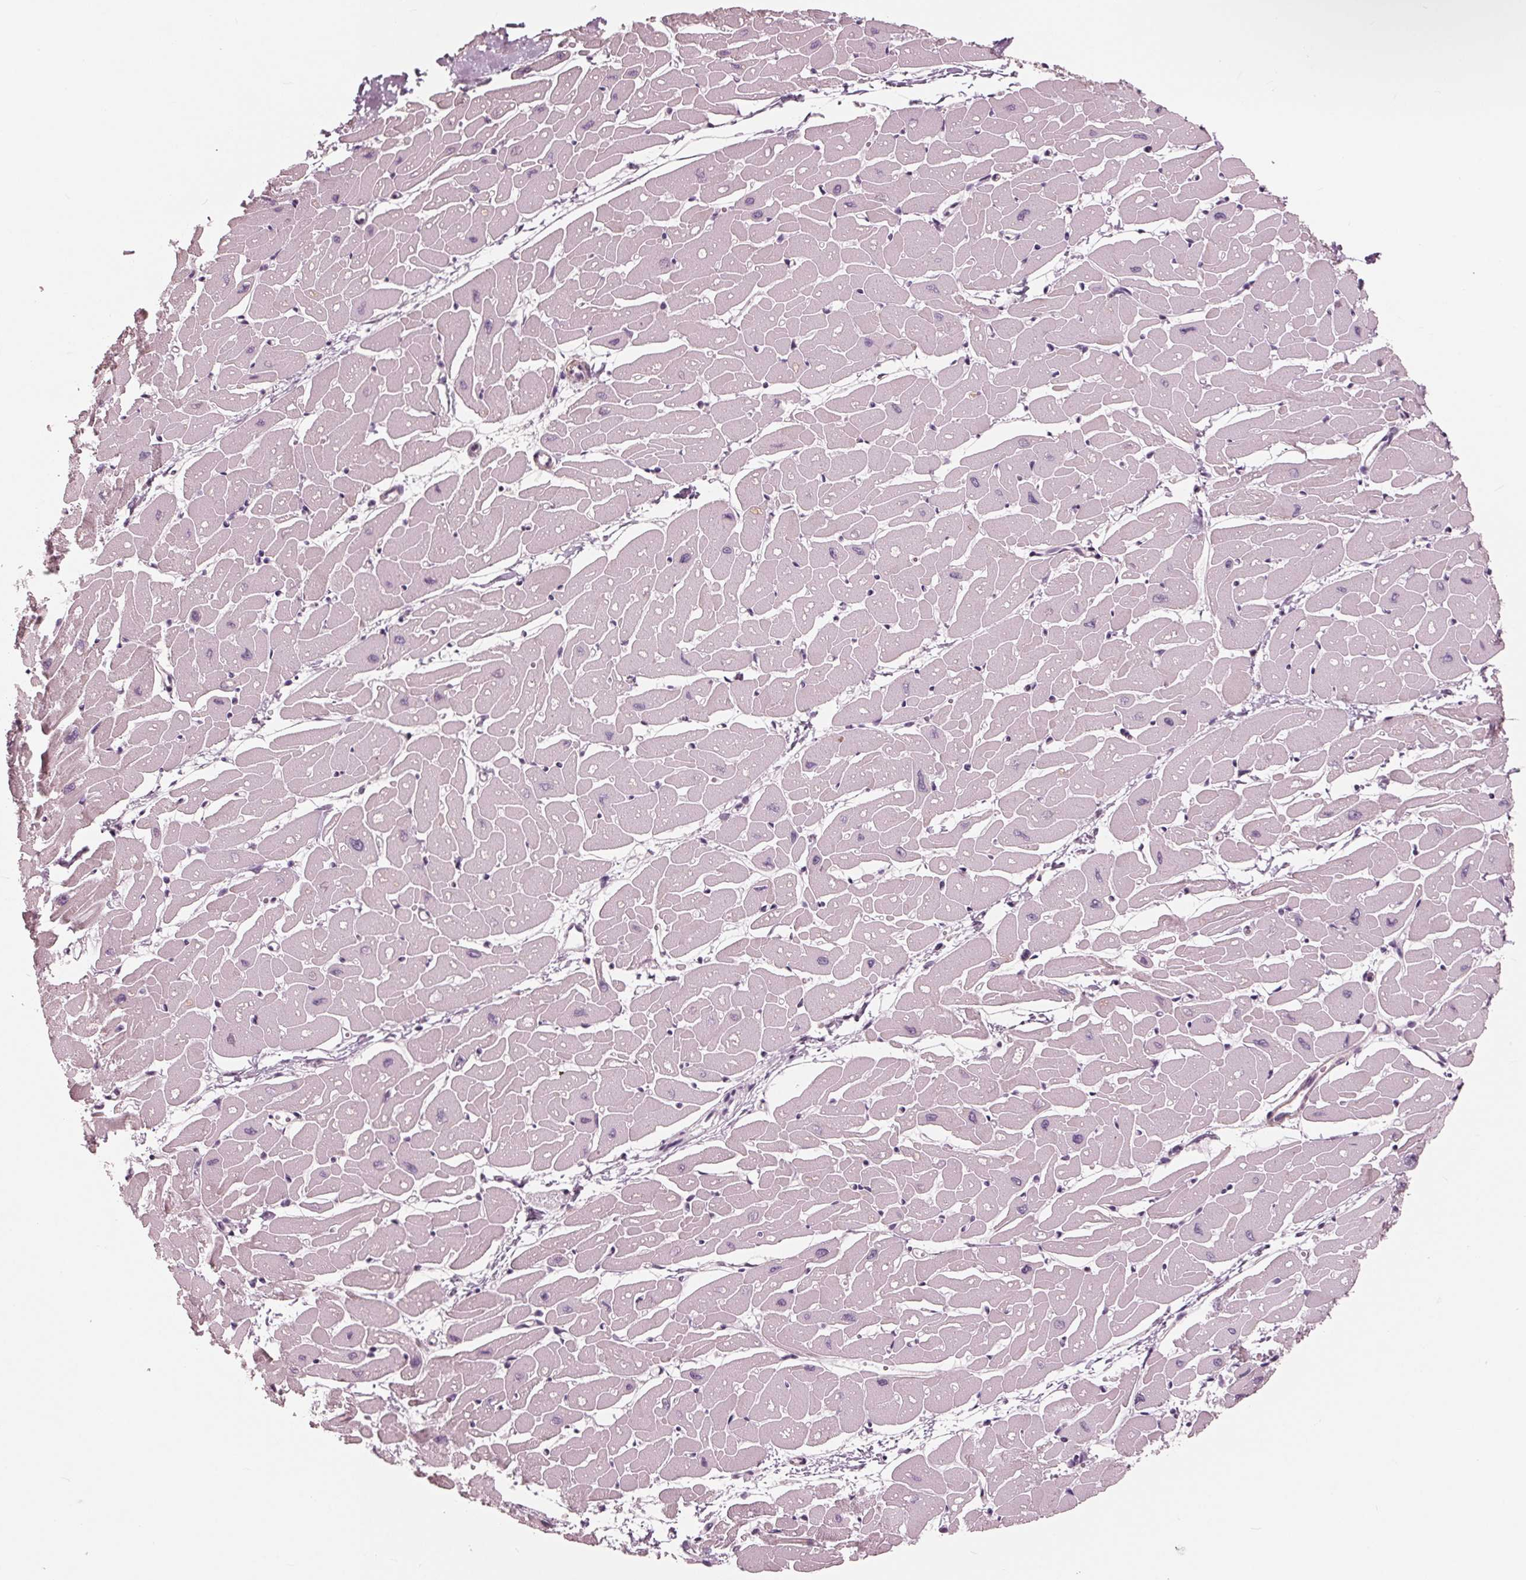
{"staining": {"intensity": "negative", "quantity": "none", "location": "none"}, "tissue": "heart muscle", "cell_type": "Cardiomyocytes", "image_type": "normal", "snomed": [{"axis": "morphology", "description": "Normal tissue, NOS"}, {"axis": "topography", "description": "Heart"}], "caption": "An IHC micrograph of unremarkable heart muscle is shown. There is no staining in cardiomyocytes of heart muscle.", "gene": "ING3", "patient": {"sex": "male", "age": 57}}